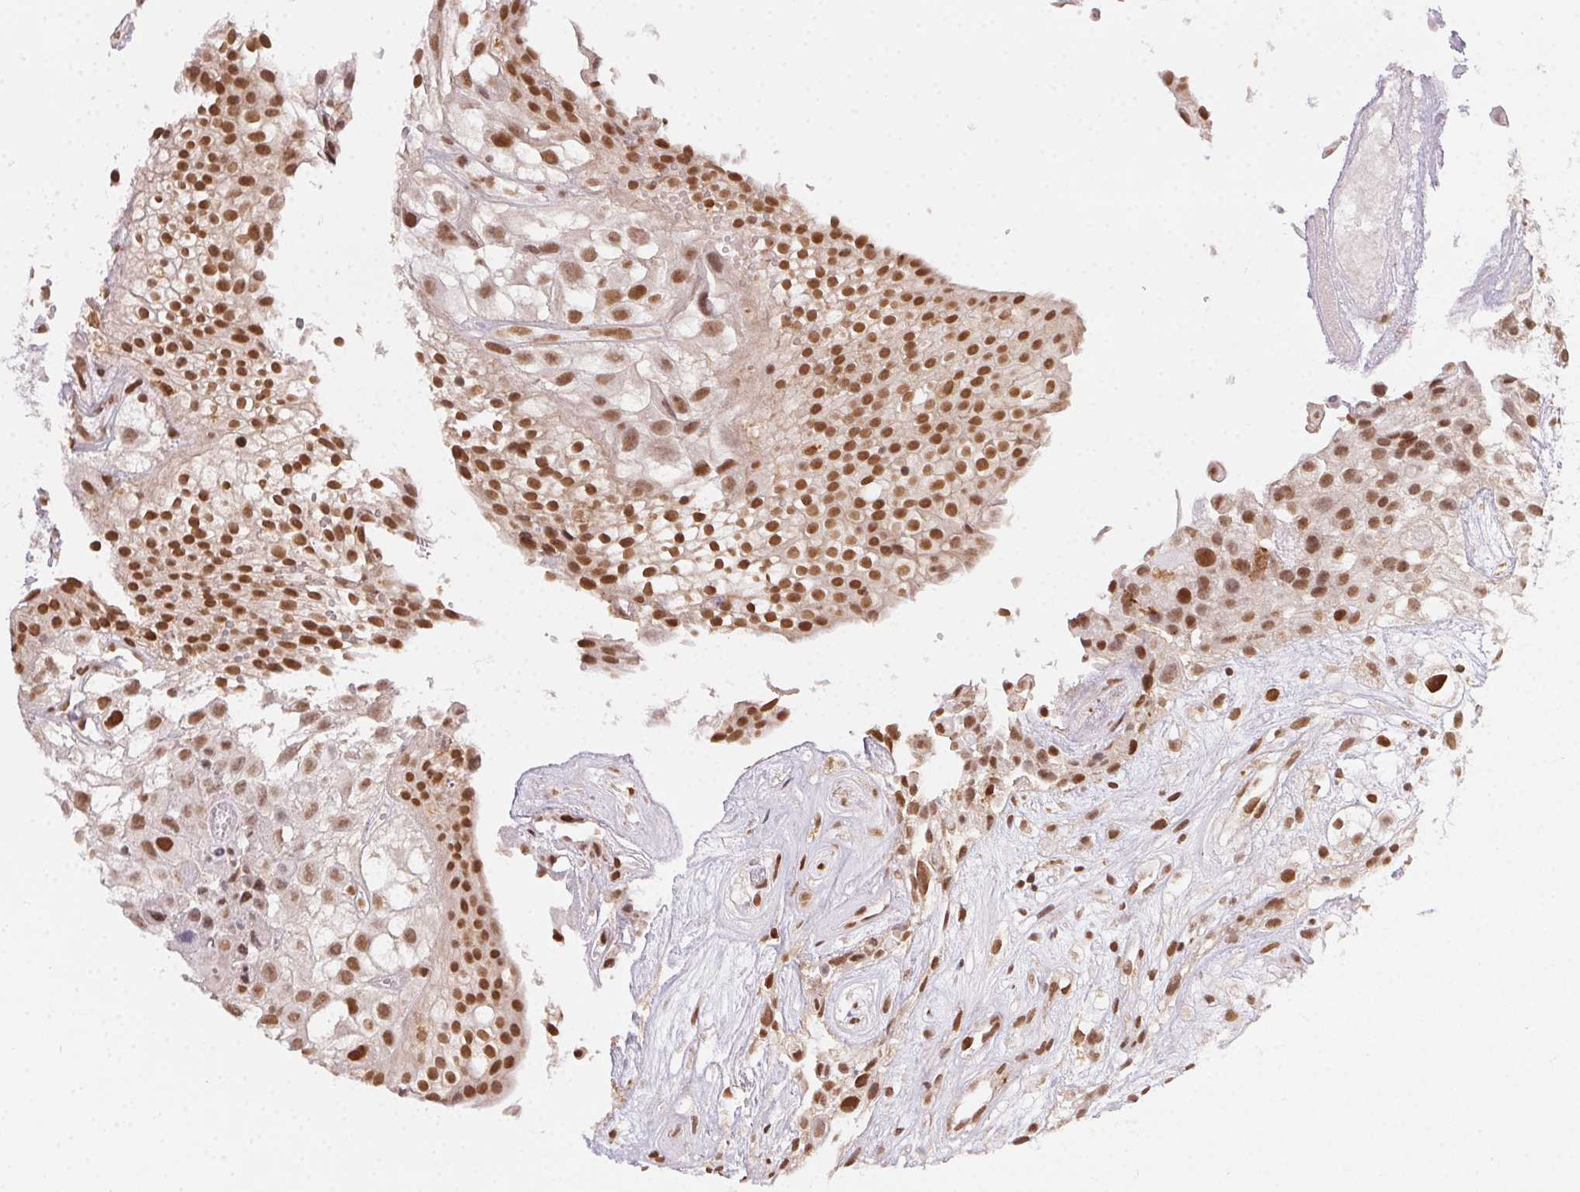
{"staining": {"intensity": "strong", "quantity": ">75%", "location": "nuclear"}, "tissue": "urothelial cancer", "cell_type": "Tumor cells", "image_type": "cancer", "snomed": [{"axis": "morphology", "description": "Urothelial carcinoma, High grade"}, {"axis": "topography", "description": "Urinary bladder"}], "caption": "Human urothelial carcinoma (high-grade) stained with a brown dye shows strong nuclear positive positivity in about >75% of tumor cells.", "gene": "NFE2L1", "patient": {"sex": "male", "age": 56}}